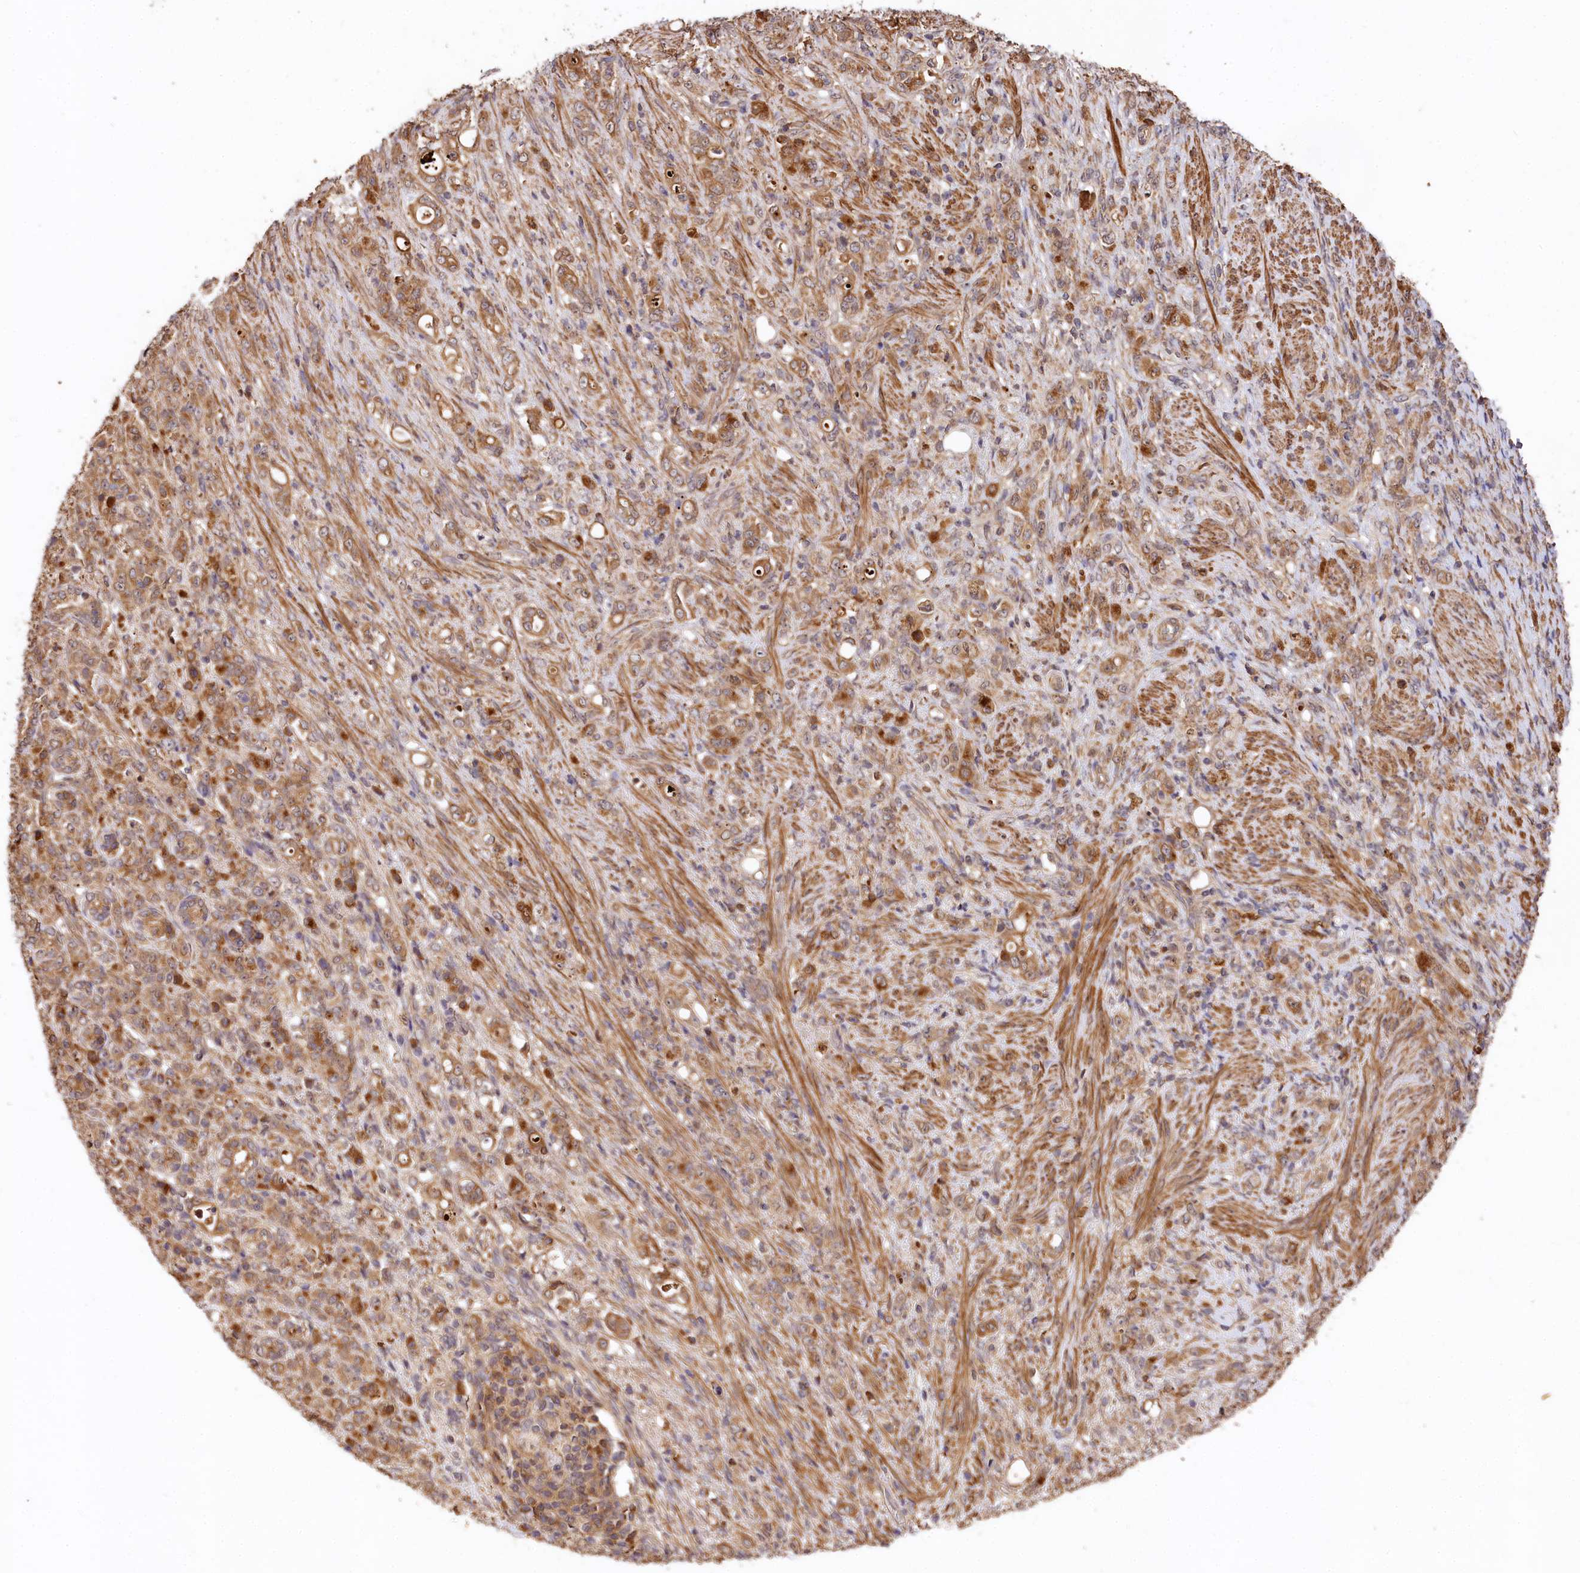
{"staining": {"intensity": "moderate", "quantity": ">75%", "location": "cytoplasmic/membranous"}, "tissue": "stomach cancer", "cell_type": "Tumor cells", "image_type": "cancer", "snomed": [{"axis": "morphology", "description": "Adenocarcinoma, NOS"}, {"axis": "topography", "description": "Stomach"}], "caption": "Immunohistochemical staining of human stomach cancer (adenocarcinoma) displays moderate cytoplasmic/membranous protein staining in about >75% of tumor cells. The staining is performed using DAB brown chromogen to label protein expression. The nuclei are counter-stained blue using hematoxylin.", "gene": "MCF2L2", "patient": {"sex": "female", "age": 79}}